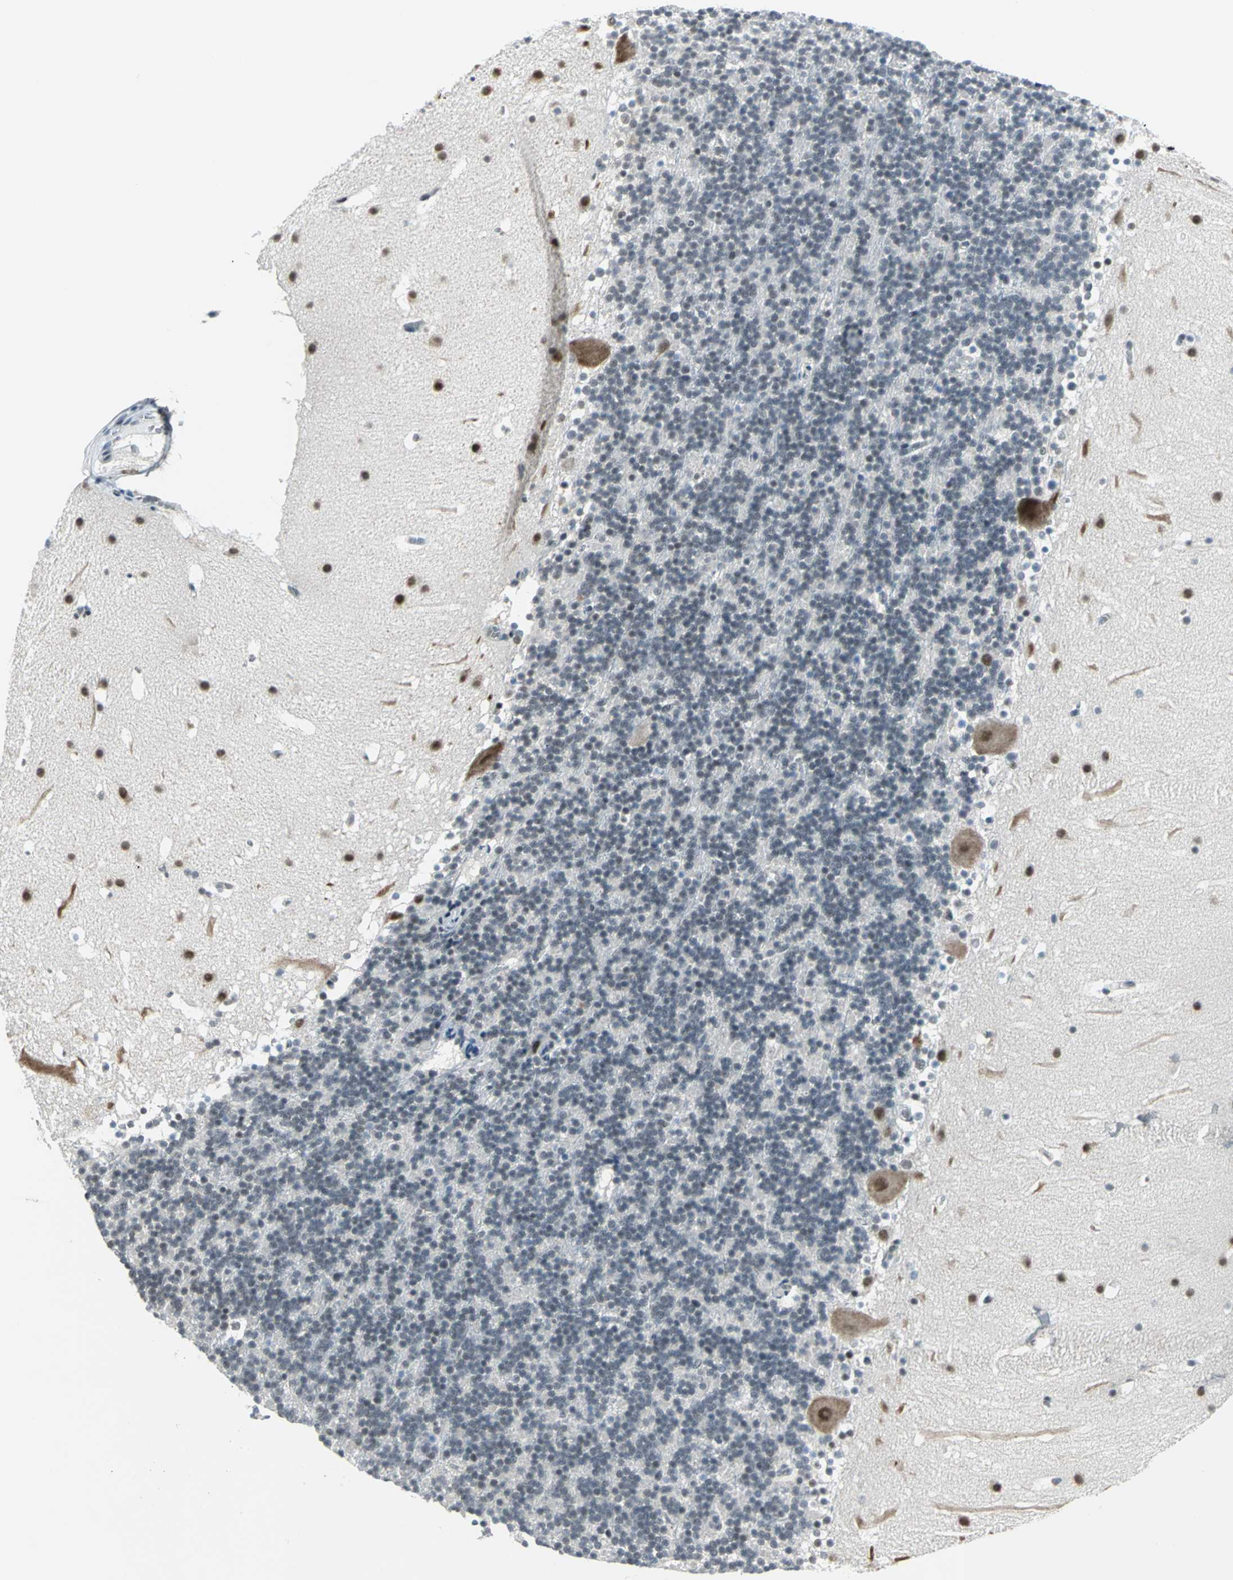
{"staining": {"intensity": "weak", "quantity": "<25%", "location": "nuclear"}, "tissue": "cerebellum", "cell_type": "Cells in granular layer", "image_type": "normal", "snomed": [{"axis": "morphology", "description": "Normal tissue, NOS"}, {"axis": "topography", "description": "Cerebellum"}], "caption": "Immunohistochemistry (IHC) histopathology image of unremarkable cerebellum stained for a protein (brown), which reveals no staining in cells in granular layer.", "gene": "GLI3", "patient": {"sex": "male", "age": 45}}